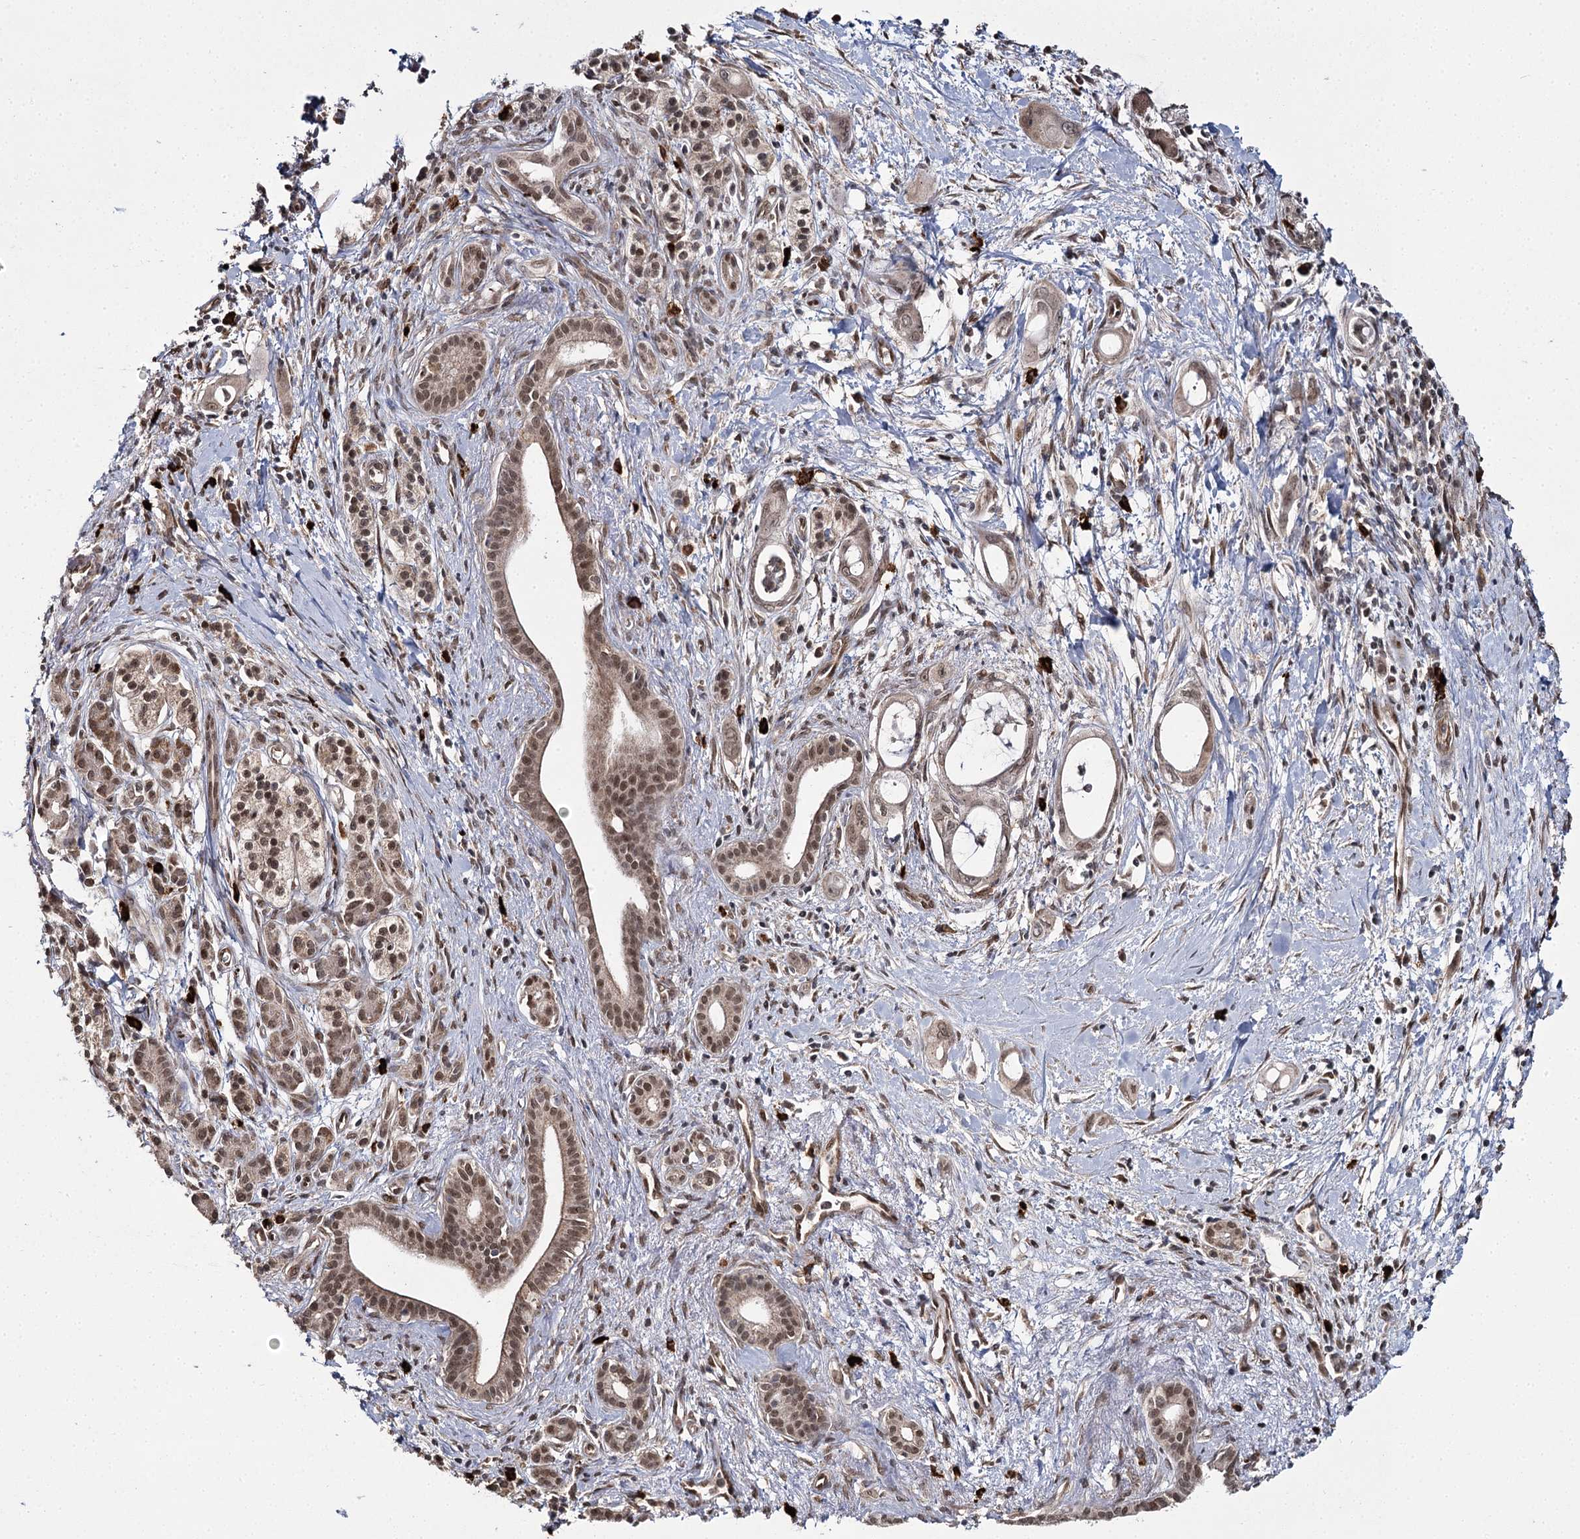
{"staining": {"intensity": "weak", "quantity": ">75%", "location": "cytoplasmic/membranous,nuclear"}, "tissue": "pancreatic cancer", "cell_type": "Tumor cells", "image_type": "cancer", "snomed": [{"axis": "morphology", "description": "Adenocarcinoma, NOS"}, {"axis": "topography", "description": "Pancreas"}], "caption": "Pancreatic adenocarcinoma was stained to show a protein in brown. There is low levels of weak cytoplasmic/membranous and nuclear staining in approximately >75% of tumor cells.", "gene": "TRNT1", "patient": {"sex": "male", "age": 72}}